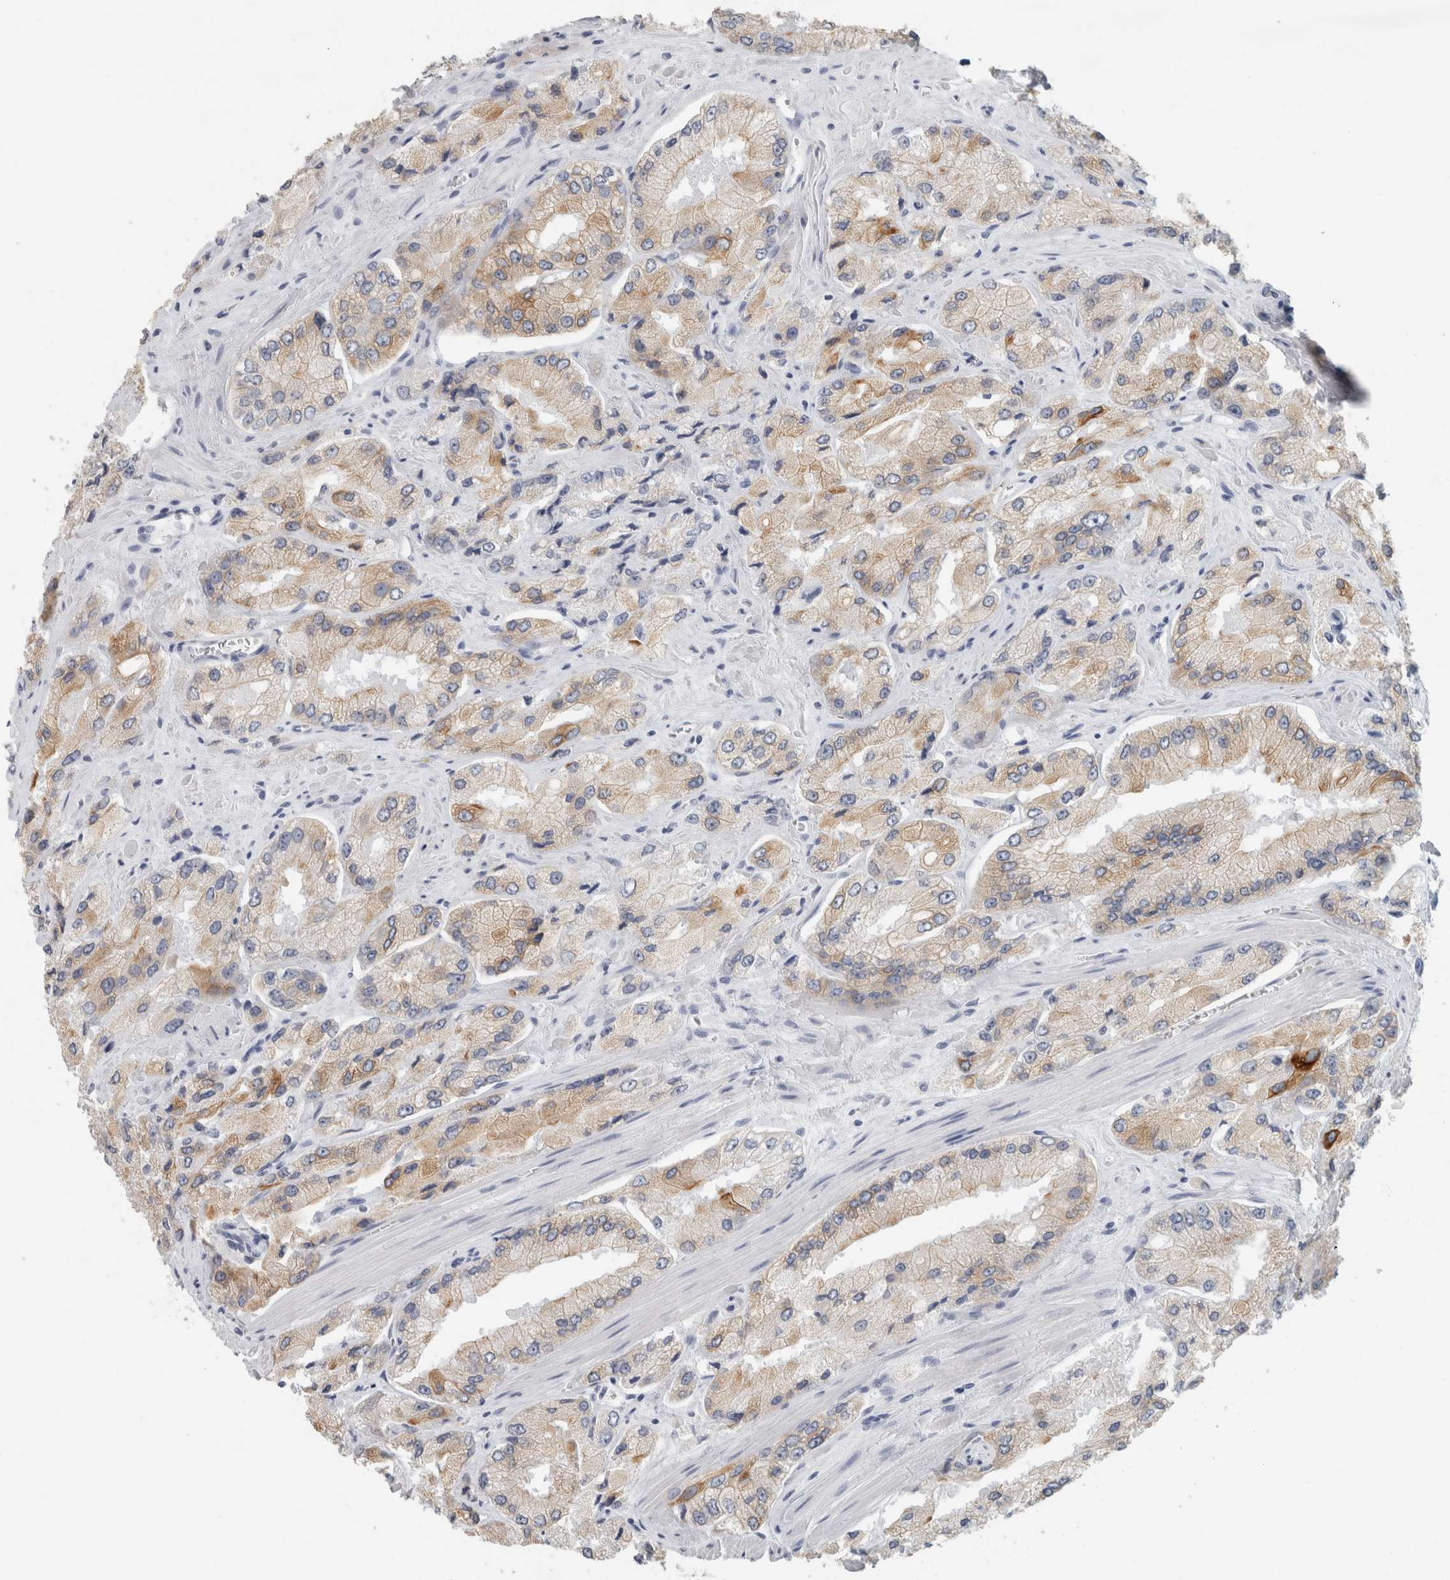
{"staining": {"intensity": "weak", "quantity": ">75%", "location": "cytoplasmic/membranous"}, "tissue": "prostate cancer", "cell_type": "Tumor cells", "image_type": "cancer", "snomed": [{"axis": "morphology", "description": "Adenocarcinoma, High grade"}, {"axis": "topography", "description": "Prostate"}], "caption": "Protein staining of prostate cancer (adenocarcinoma (high-grade)) tissue shows weak cytoplasmic/membranous expression in about >75% of tumor cells.", "gene": "SLC28A3", "patient": {"sex": "male", "age": 58}}